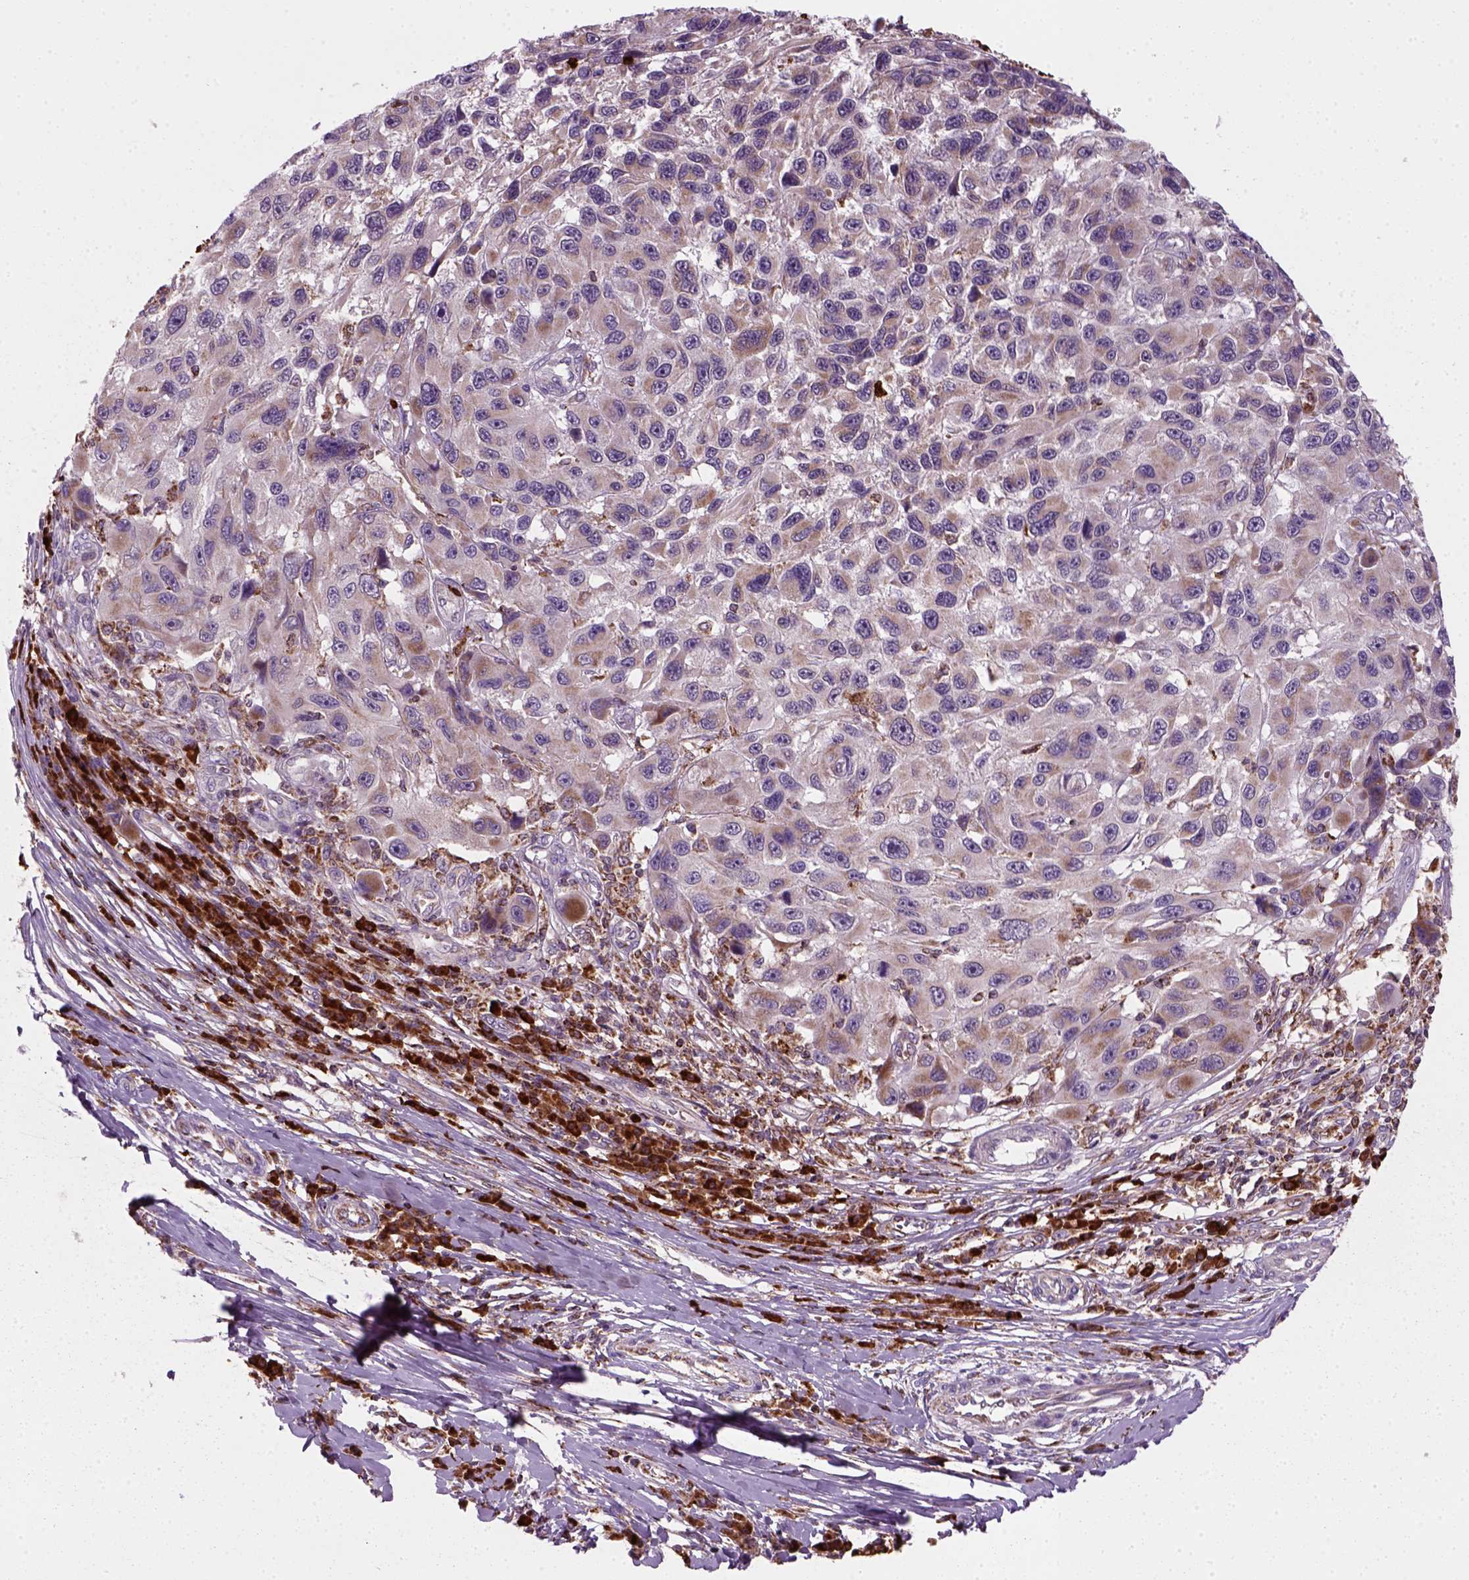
{"staining": {"intensity": "moderate", "quantity": "<25%", "location": "cytoplasmic/membranous"}, "tissue": "melanoma", "cell_type": "Tumor cells", "image_type": "cancer", "snomed": [{"axis": "morphology", "description": "Malignant melanoma, NOS"}, {"axis": "topography", "description": "Skin"}], "caption": "Immunohistochemistry image of neoplastic tissue: malignant melanoma stained using immunohistochemistry exhibits low levels of moderate protein expression localized specifically in the cytoplasmic/membranous of tumor cells, appearing as a cytoplasmic/membranous brown color.", "gene": "NUDT16L1", "patient": {"sex": "male", "age": 53}}